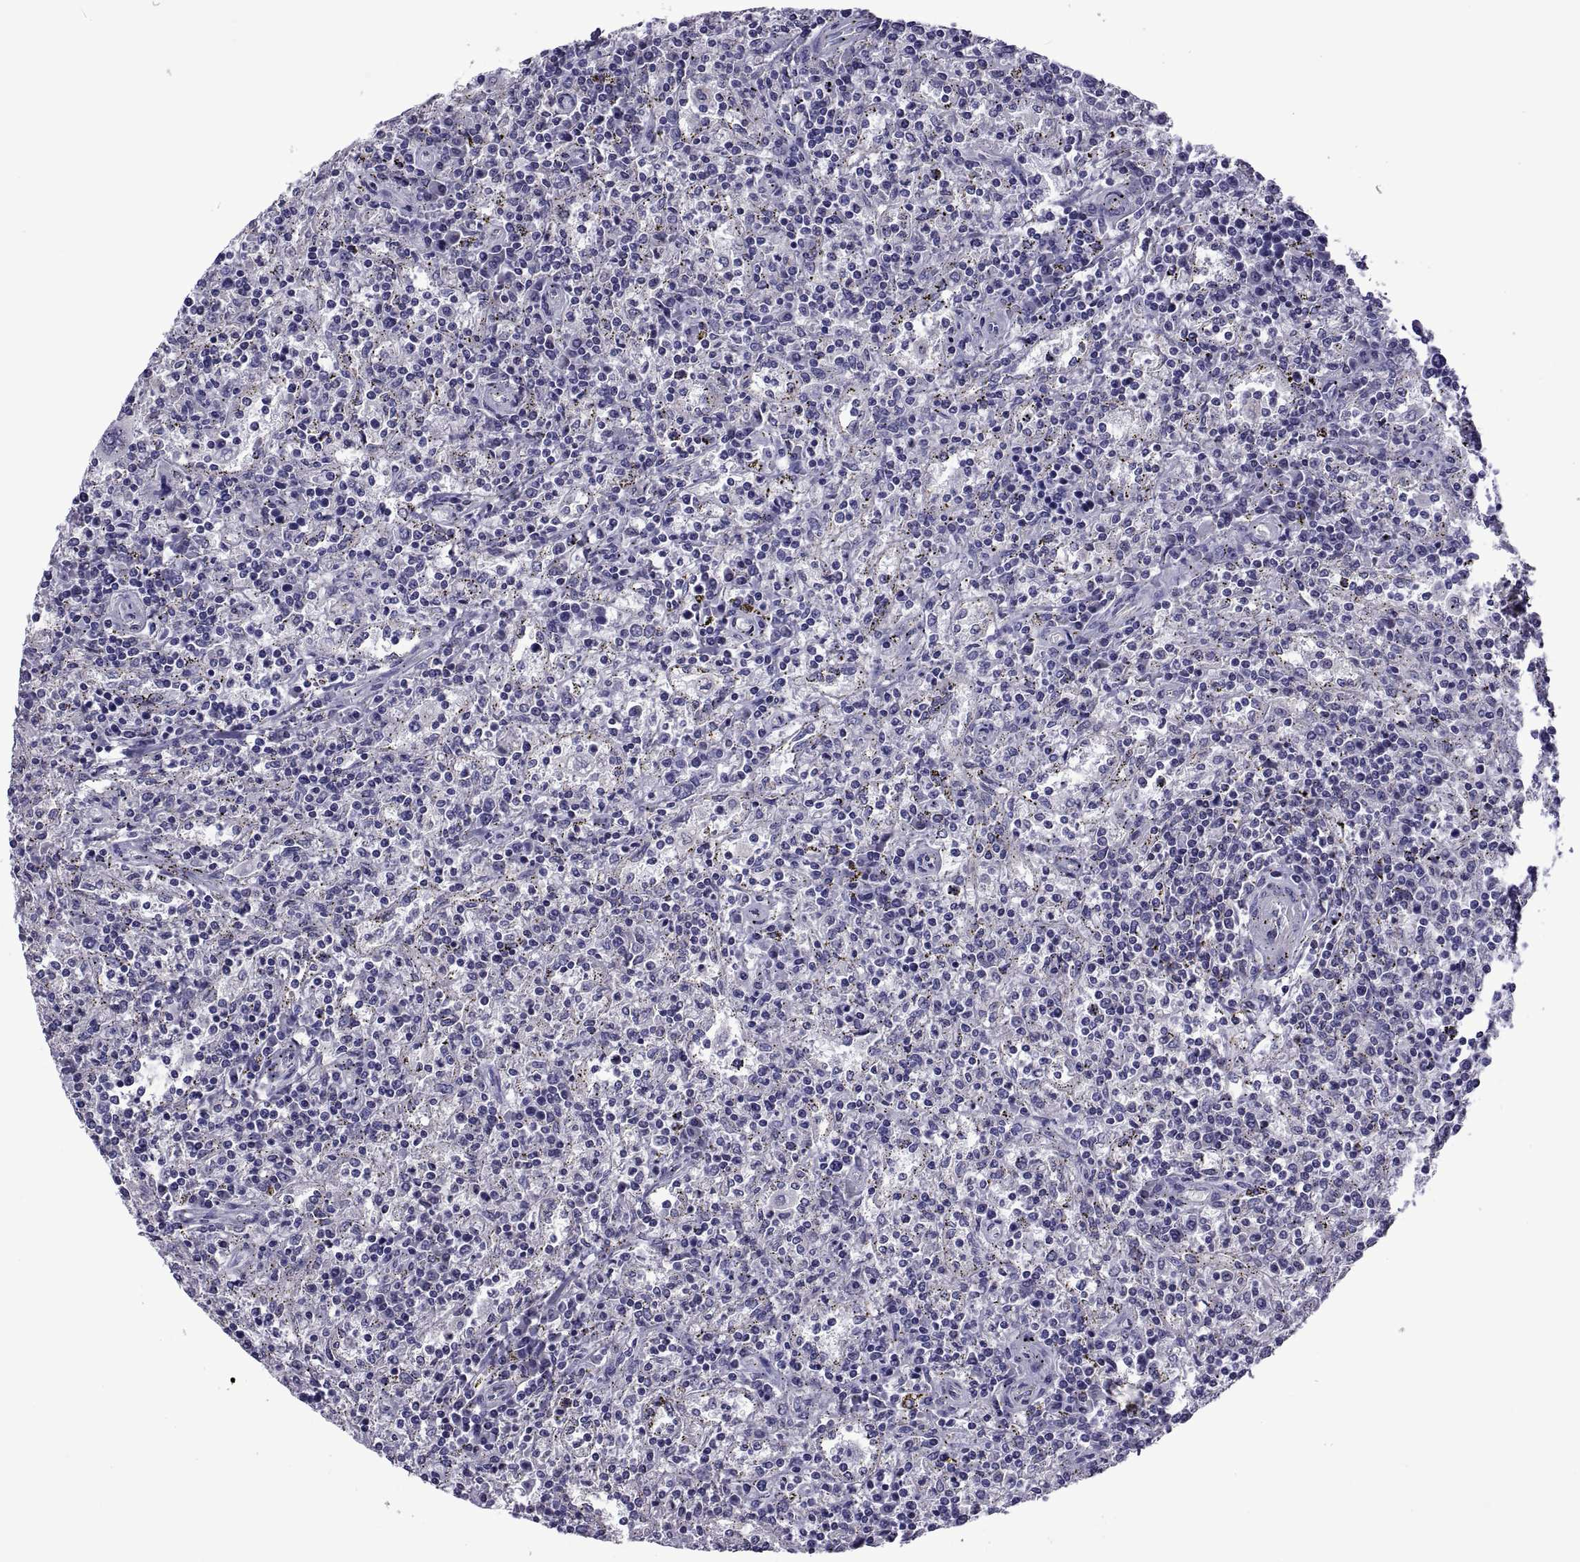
{"staining": {"intensity": "negative", "quantity": "none", "location": "none"}, "tissue": "lymphoma", "cell_type": "Tumor cells", "image_type": "cancer", "snomed": [{"axis": "morphology", "description": "Malignant lymphoma, non-Hodgkin's type, Low grade"}, {"axis": "topography", "description": "Spleen"}], "caption": "High power microscopy image of an immunohistochemistry micrograph of lymphoma, revealing no significant staining in tumor cells.", "gene": "TMC3", "patient": {"sex": "male", "age": 62}}